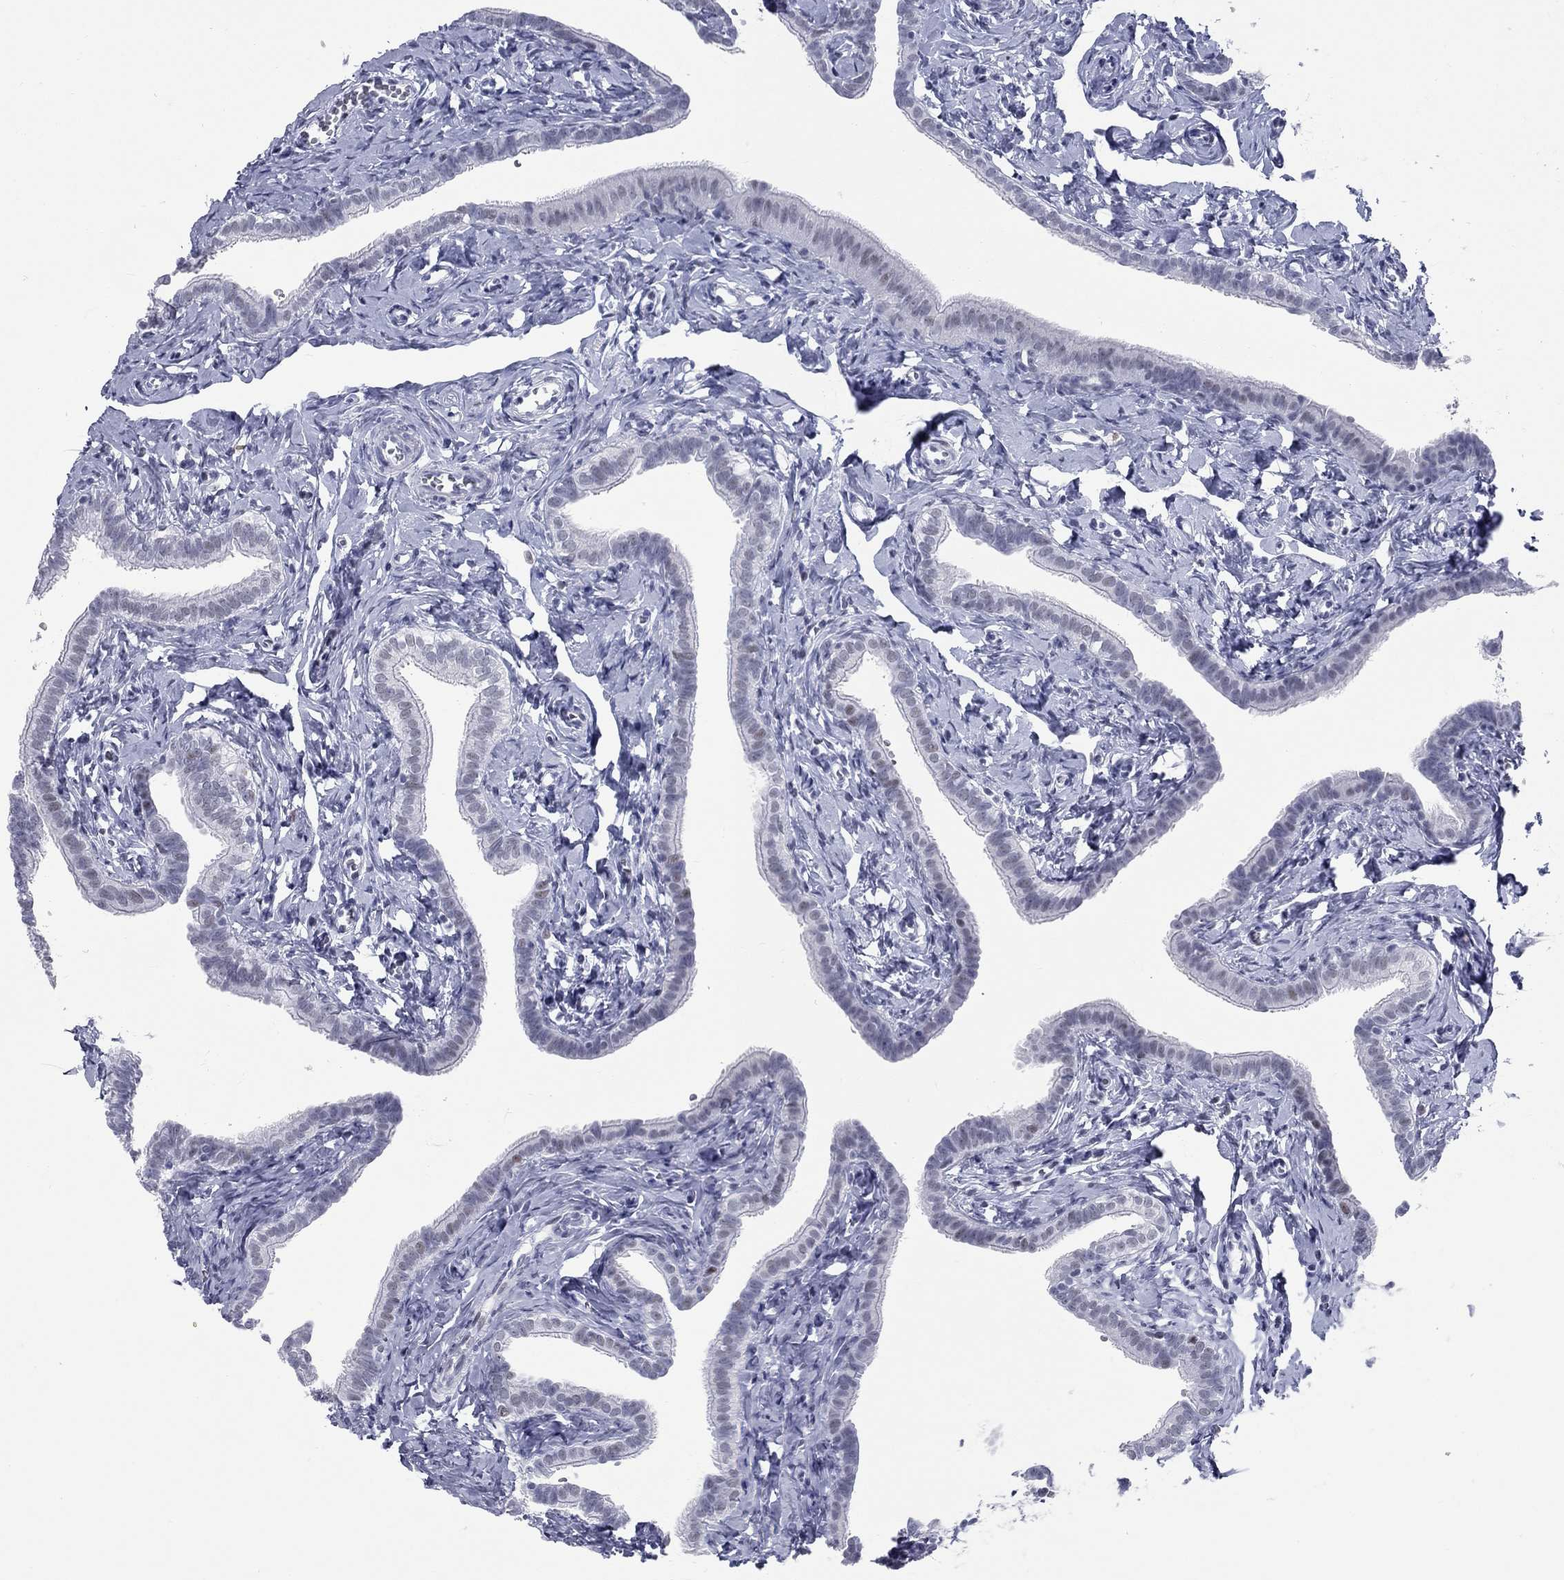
{"staining": {"intensity": "moderate", "quantity": "<25%", "location": "nuclear"}, "tissue": "fallopian tube", "cell_type": "Glandular cells", "image_type": "normal", "snomed": [{"axis": "morphology", "description": "Normal tissue, NOS"}, {"axis": "topography", "description": "Fallopian tube"}], "caption": "Glandular cells demonstrate moderate nuclear positivity in approximately <25% of cells in normal fallopian tube.", "gene": "ASF1B", "patient": {"sex": "female", "age": 41}}